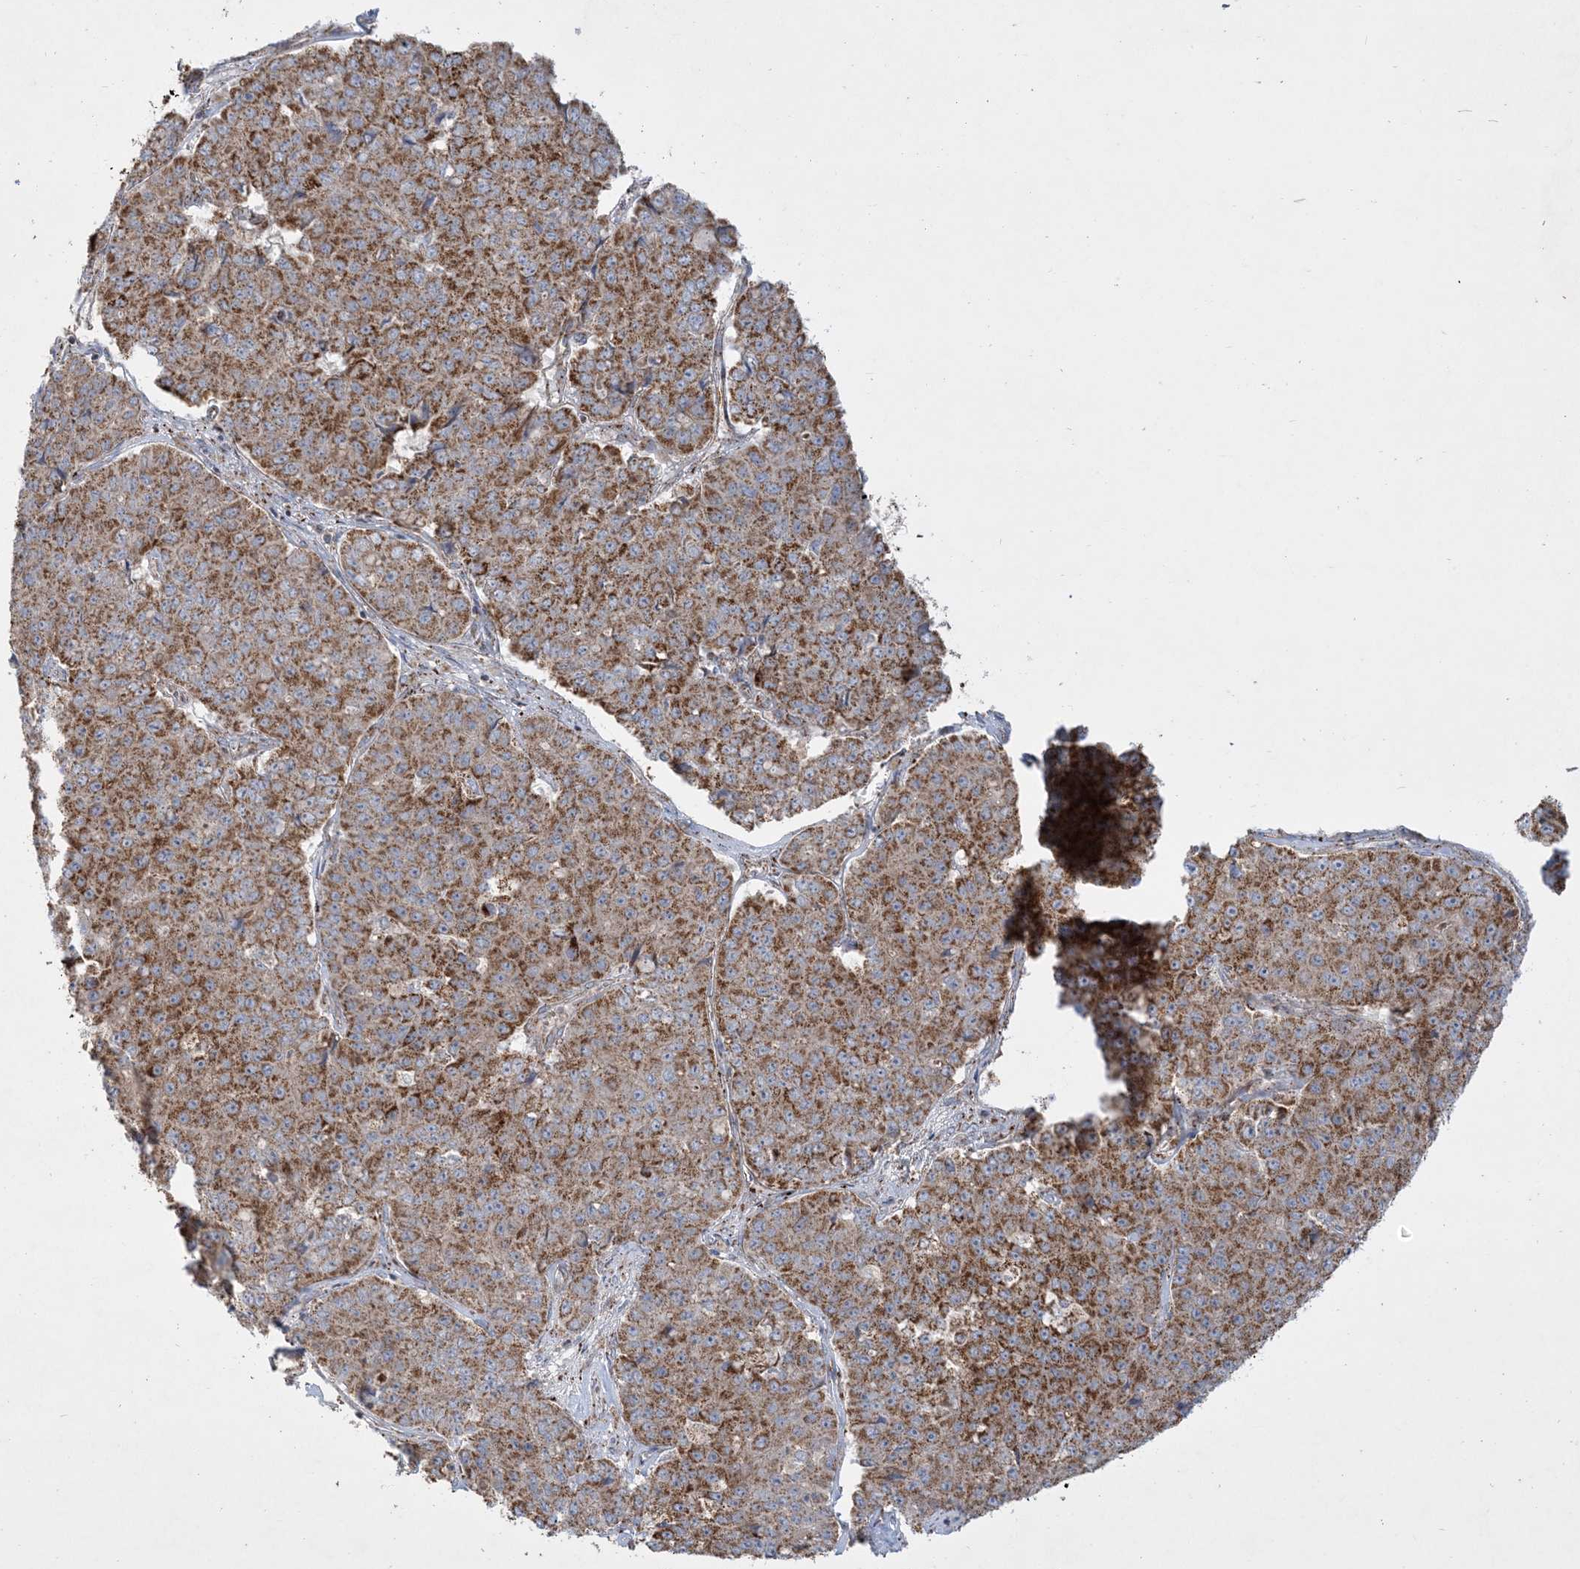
{"staining": {"intensity": "moderate", "quantity": ">75%", "location": "cytoplasmic/membranous"}, "tissue": "pancreatic cancer", "cell_type": "Tumor cells", "image_type": "cancer", "snomed": [{"axis": "morphology", "description": "Adenocarcinoma, NOS"}, {"axis": "topography", "description": "Pancreas"}], "caption": "Immunohistochemical staining of human pancreatic adenocarcinoma shows medium levels of moderate cytoplasmic/membranous protein expression in about >75% of tumor cells.", "gene": "NDUFAF3", "patient": {"sex": "male", "age": 50}}